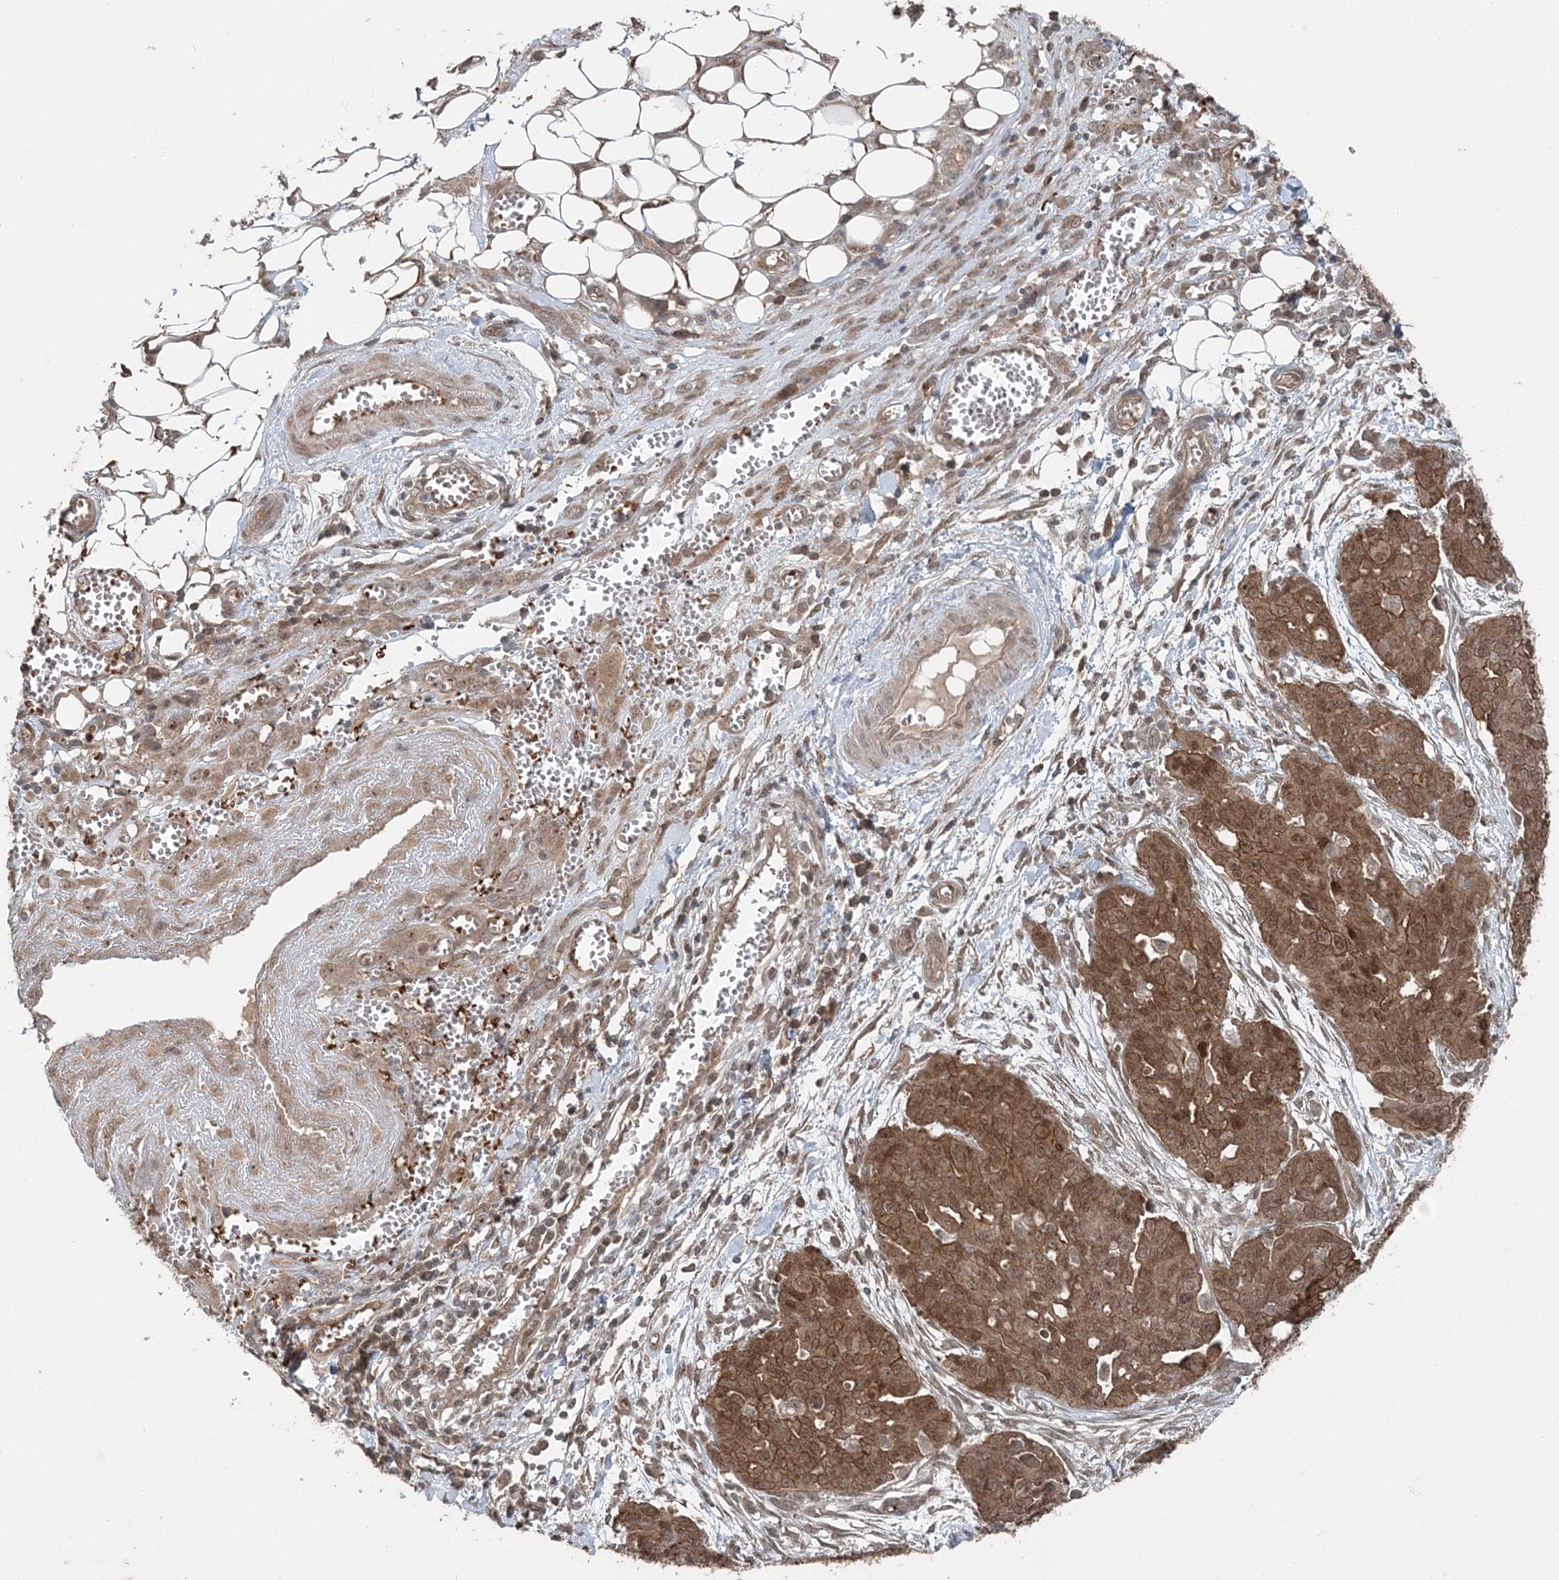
{"staining": {"intensity": "moderate", "quantity": ">75%", "location": "cytoplasmic/membranous,nuclear"}, "tissue": "ovarian cancer", "cell_type": "Tumor cells", "image_type": "cancer", "snomed": [{"axis": "morphology", "description": "Cystadenocarcinoma, serous, NOS"}, {"axis": "topography", "description": "Soft tissue"}, {"axis": "topography", "description": "Ovary"}], "caption": "Protein staining exhibits moderate cytoplasmic/membranous and nuclear expression in approximately >75% of tumor cells in ovarian cancer (serous cystadenocarcinoma).", "gene": "FBXL17", "patient": {"sex": "female", "age": 57}}